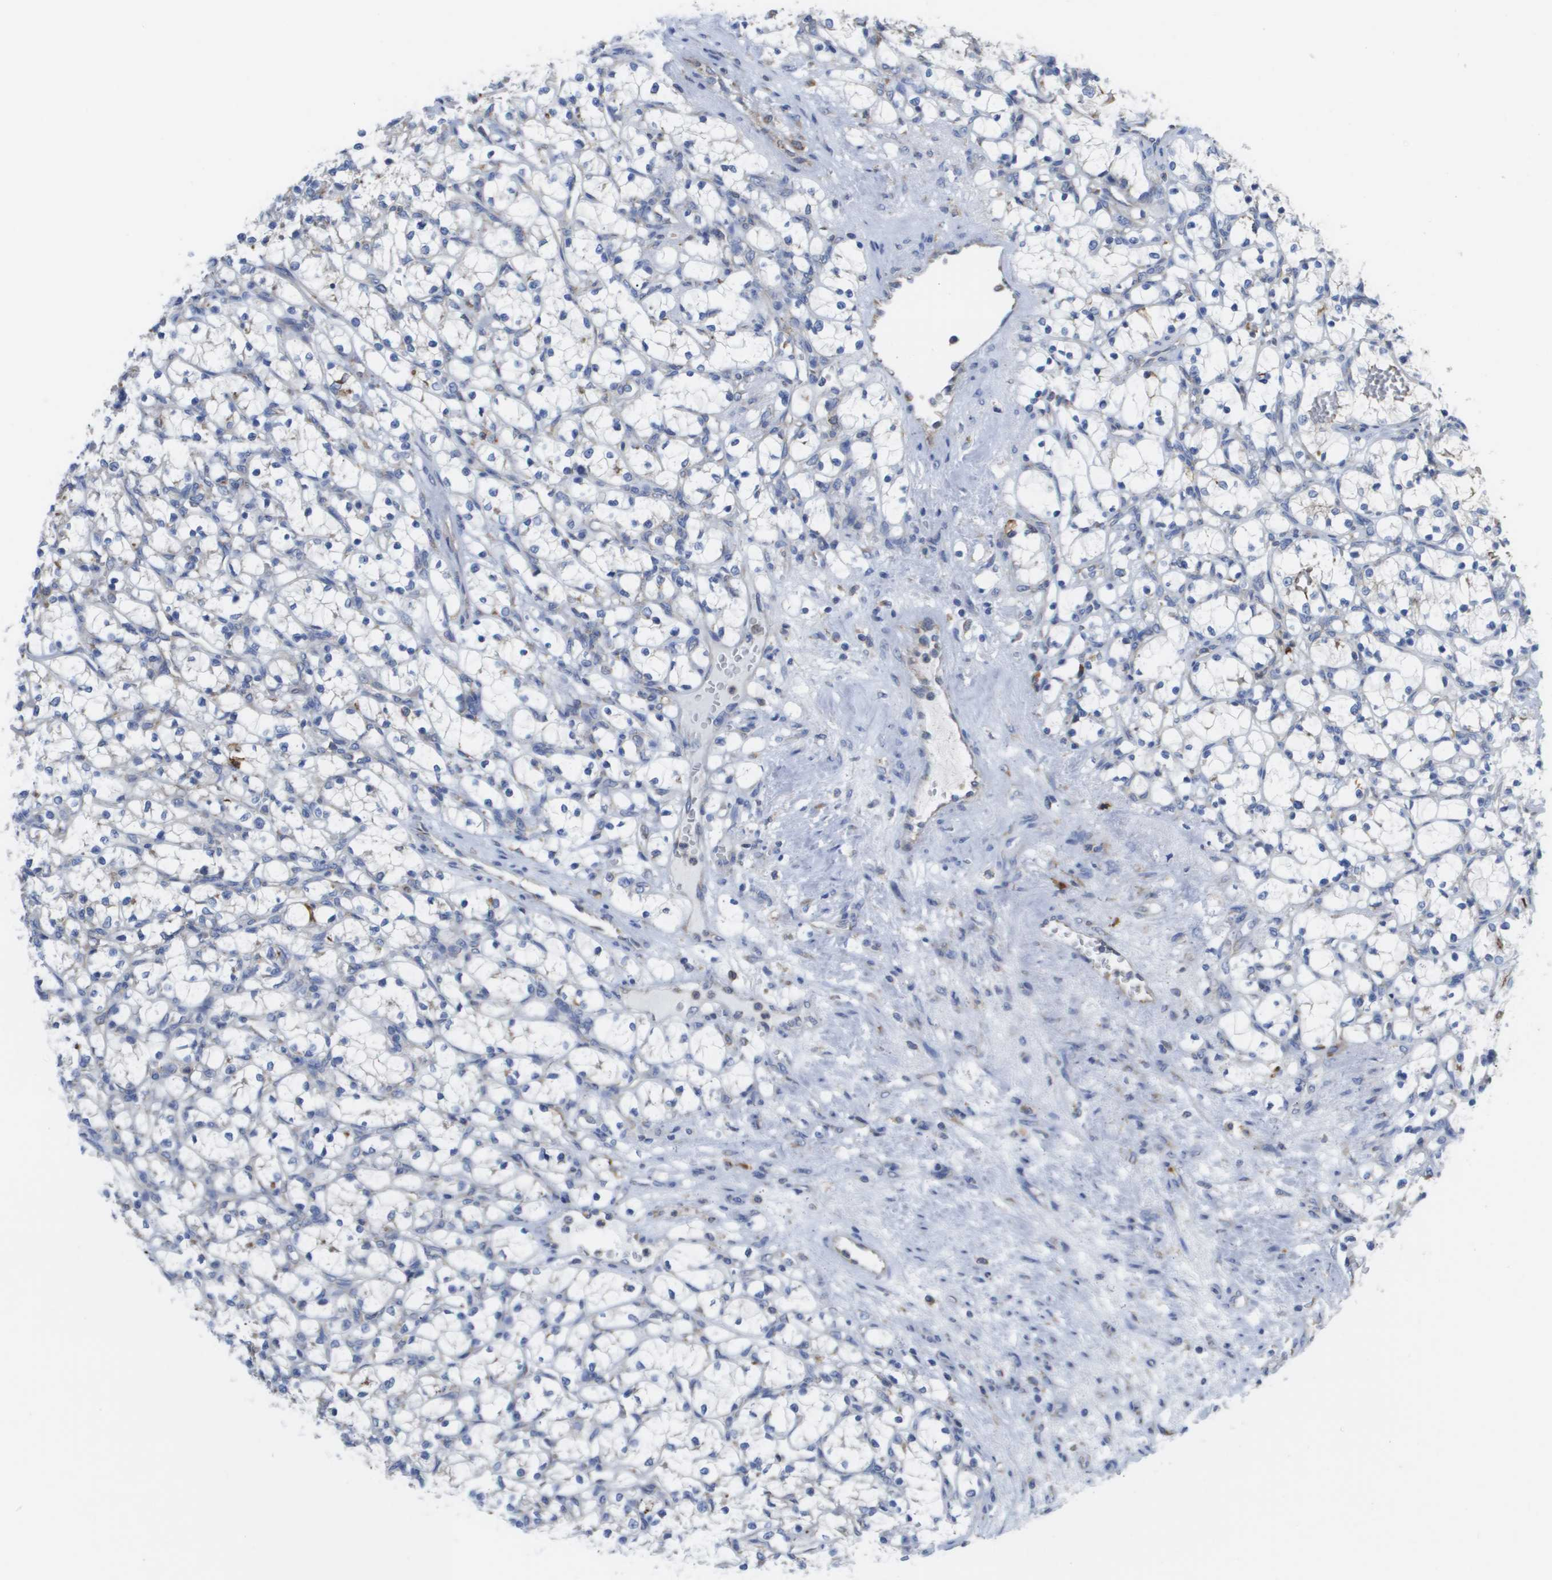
{"staining": {"intensity": "negative", "quantity": "none", "location": "none"}, "tissue": "renal cancer", "cell_type": "Tumor cells", "image_type": "cancer", "snomed": [{"axis": "morphology", "description": "Adenocarcinoma, NOS"}, {"axis": "topography", "description": "Kidney"}], "caption": "Human renal cancer stained for a protein using immunohistochemistry shows no staining in tumor cells.", "gene": "SDR42E1", "patient": {"sex": "female", "age": 69}}